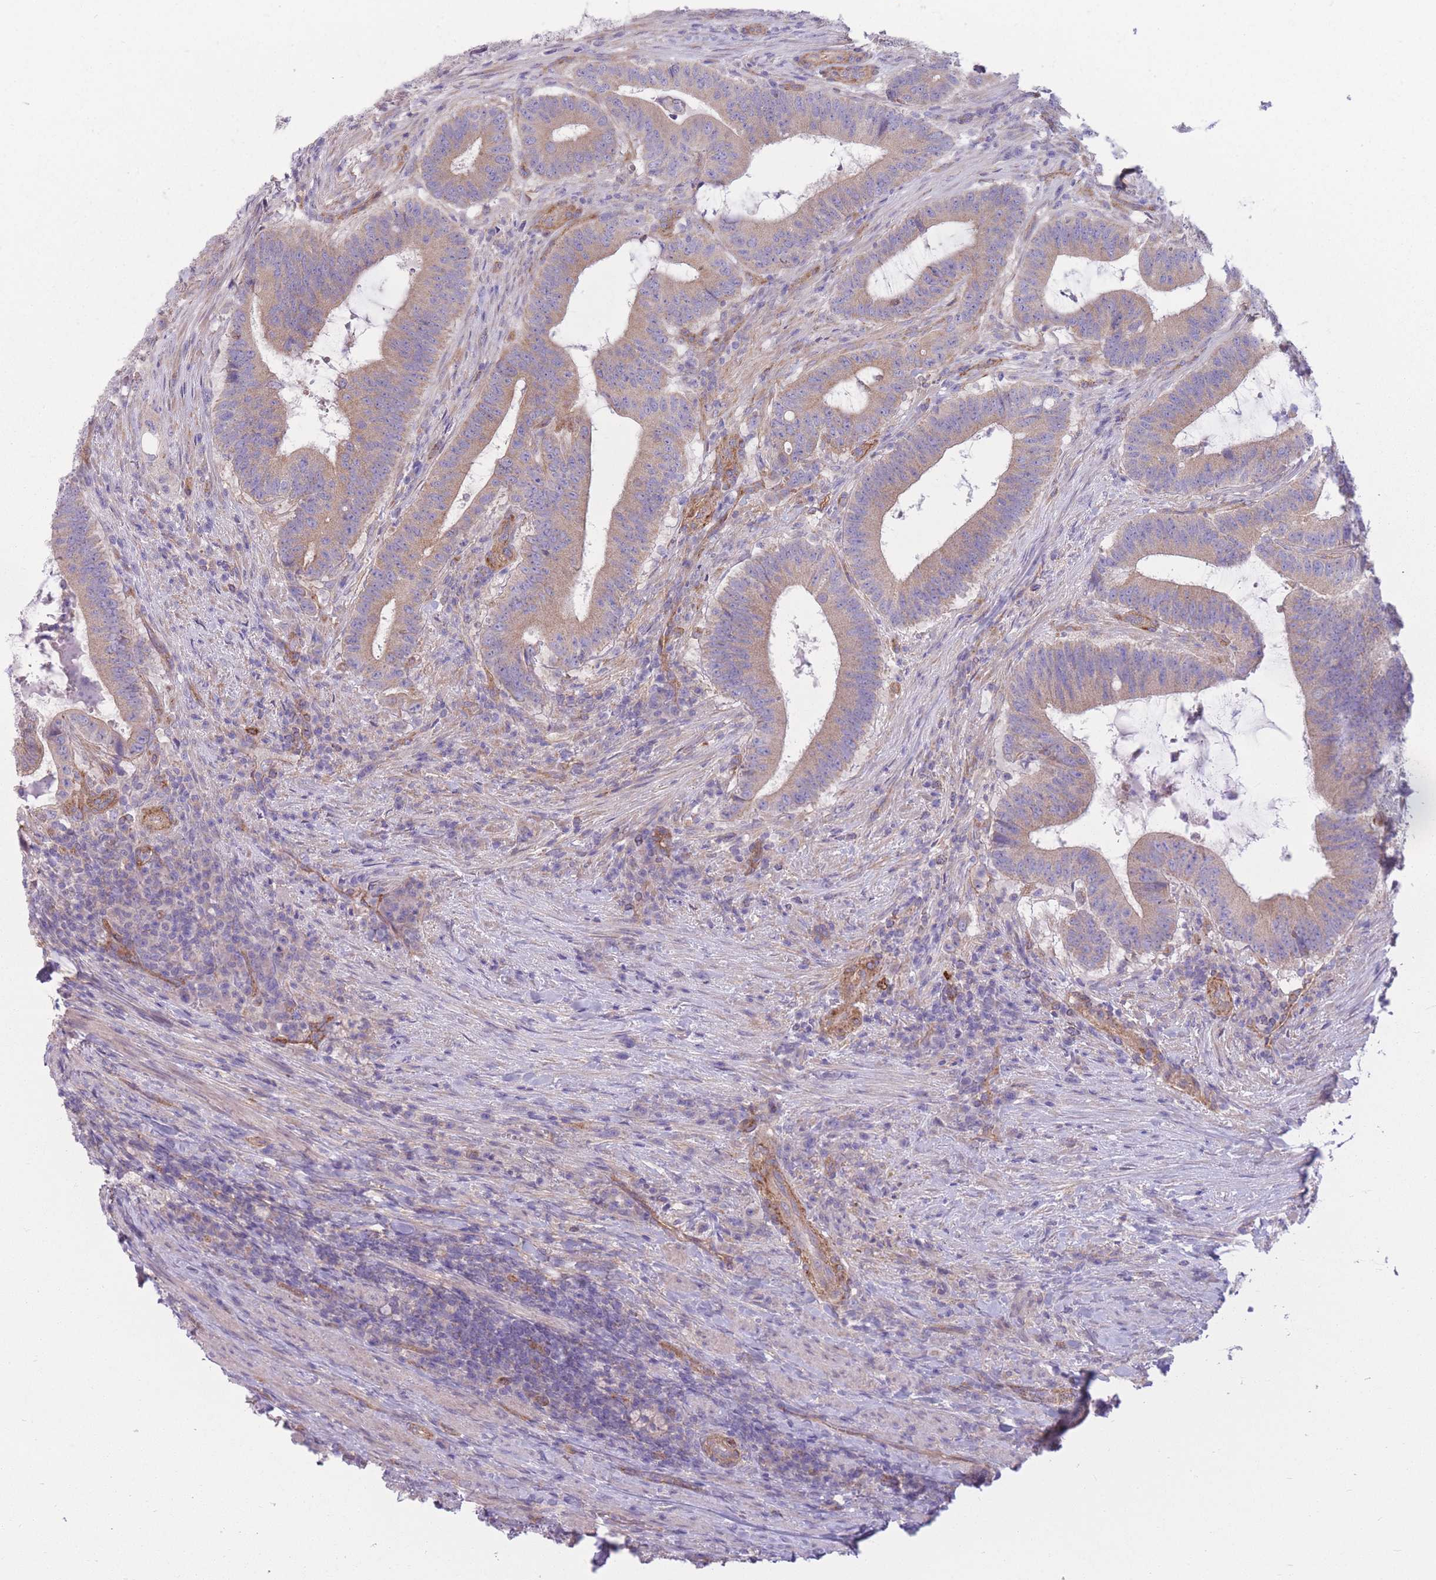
{"staining": {"intensity": "moderate", "quantity": ">75%", "location": "cytoplasmic/membranous"}, "tissue": "colorectal cancer", "cell_type": "Tumor cells", "image_type": "cancer", "snomed": [{"axis": "morphology", "description": "Adenocarcinoma, NOS"}, {"axis": "topography", "description": "Colon"}], "caption": "Adenocarcinoma (colorectal) stained with a protein marker shows moderate staining in tumor cells.", "gene": "SERPINB3", "patient": {"sex": "female", "age": 43}}